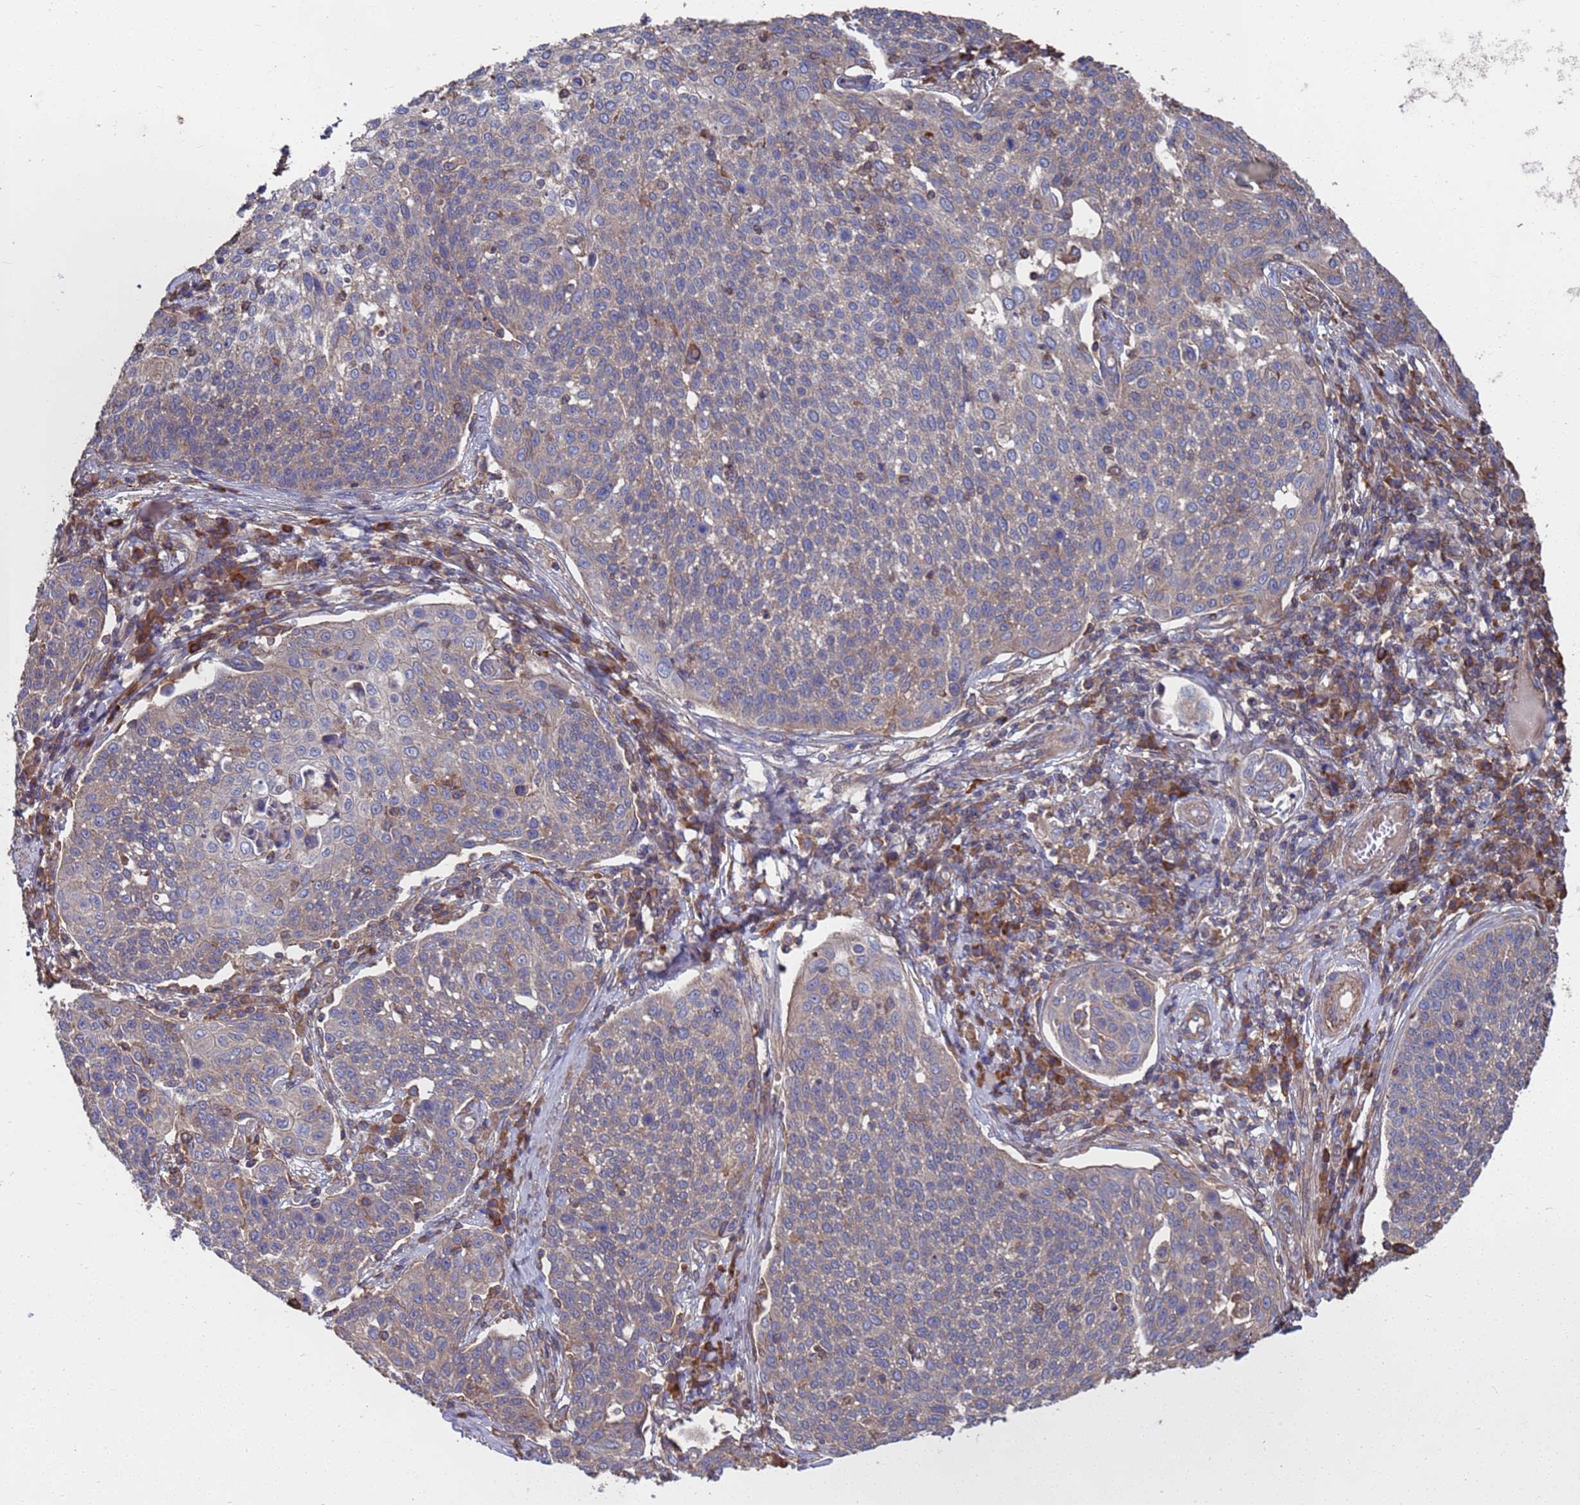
{"staining": {"intensity": "weak", "quantity": "<25%", "location": "cytoplasmic/membranous"}, "tissue": "cervical cancer", "cell_type": "Tumor cells", "image_type": "cancer", "snomed": [{"axis": "morphology", "description": "Squamous cell carcinoma, NOS"}, {"axis": "topography", "description": "Cervix"}], "caption": "An IHC image of cervical cancer is shown. There is no staining in tumor cells of cervical cancer.", "gene": "PYCR1", "patient": {"sex": "female", "age": 34}}